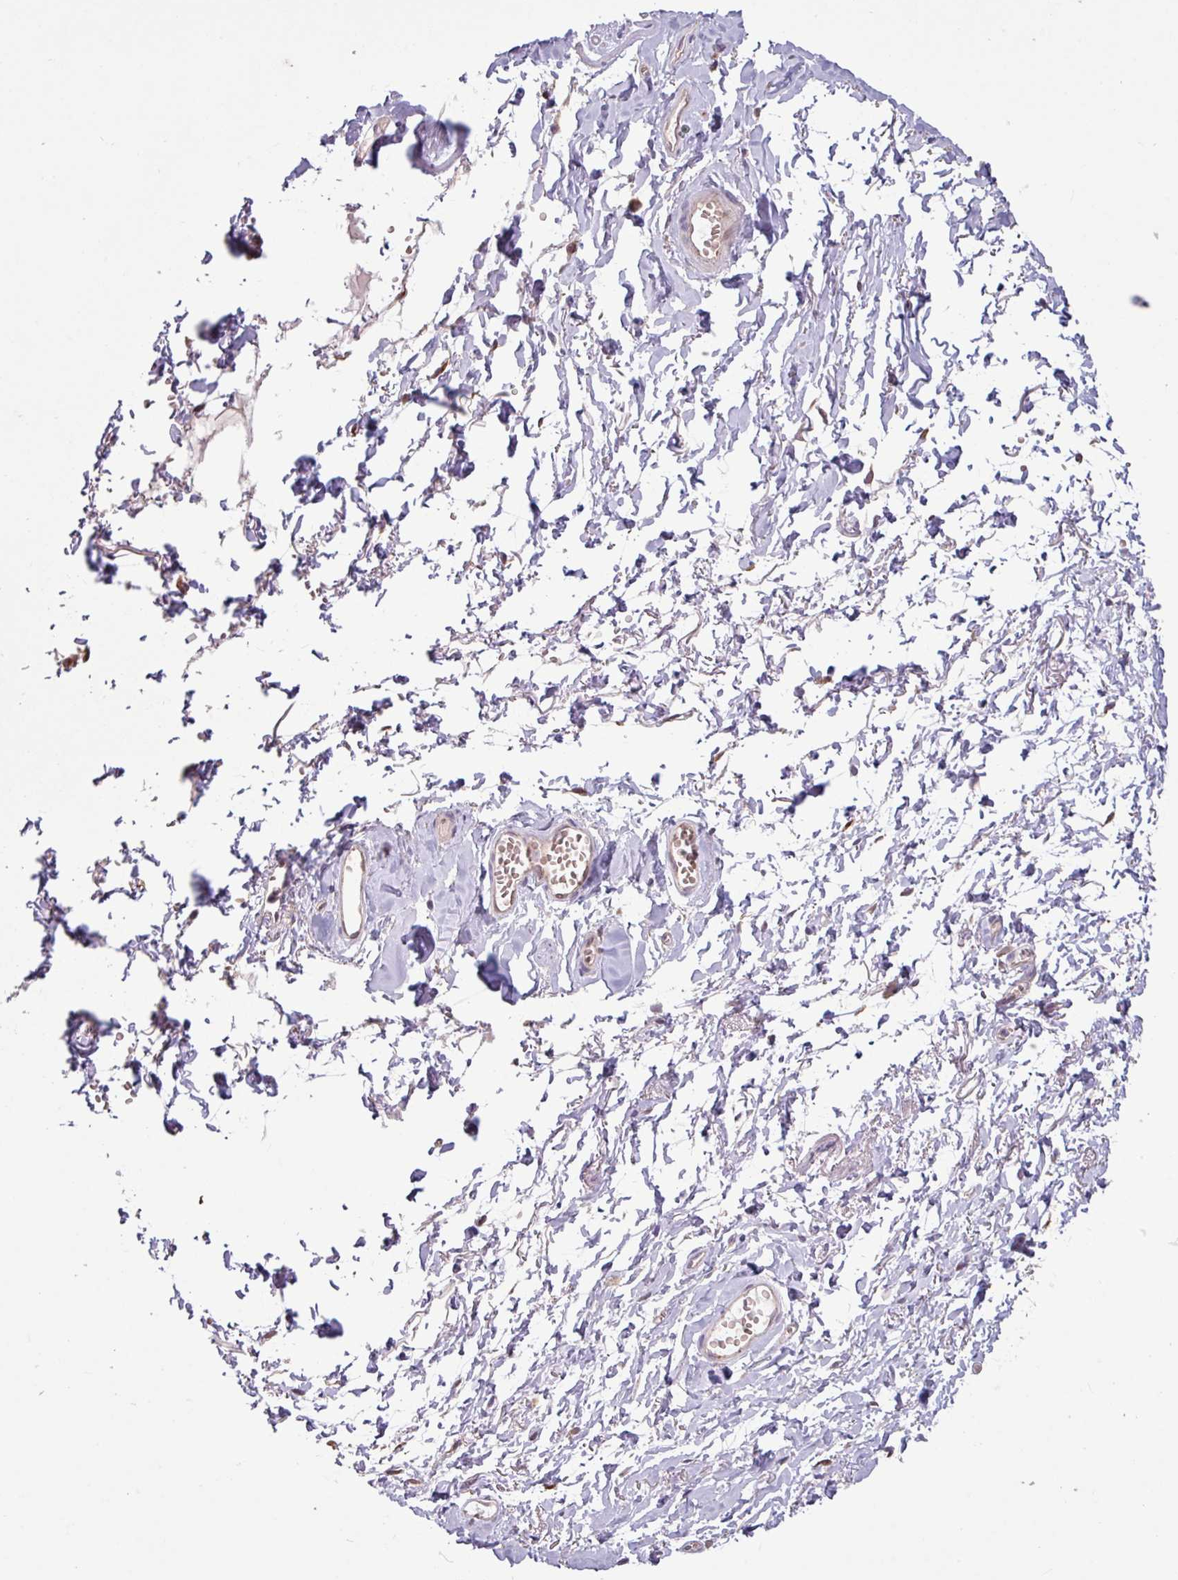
{"staining": {"intensity": "negative", "quantity": "none", "location": "none"}, "tissue": "adipose tissue", "cell_type": "Adipocytes", "image_type": "normal", "snomed": [{"axis": "morphology", "description": "Normal tissue, NOS"}, {"axis": "topography", "description": "Vulva"}, {"axis": "topography", "description": "Vagina"}, {"axis": "topography", "description": "Peripheral nerve tissue"}], "caption": "Immunohistochemistry (IHC) histopathology image of benign adipose tissue: human adipose tissue stained with DAB displays no significant protein staining in adipocytes.", "gene": "SEC61G", "patient": {"sex": "female", "age": 66}}